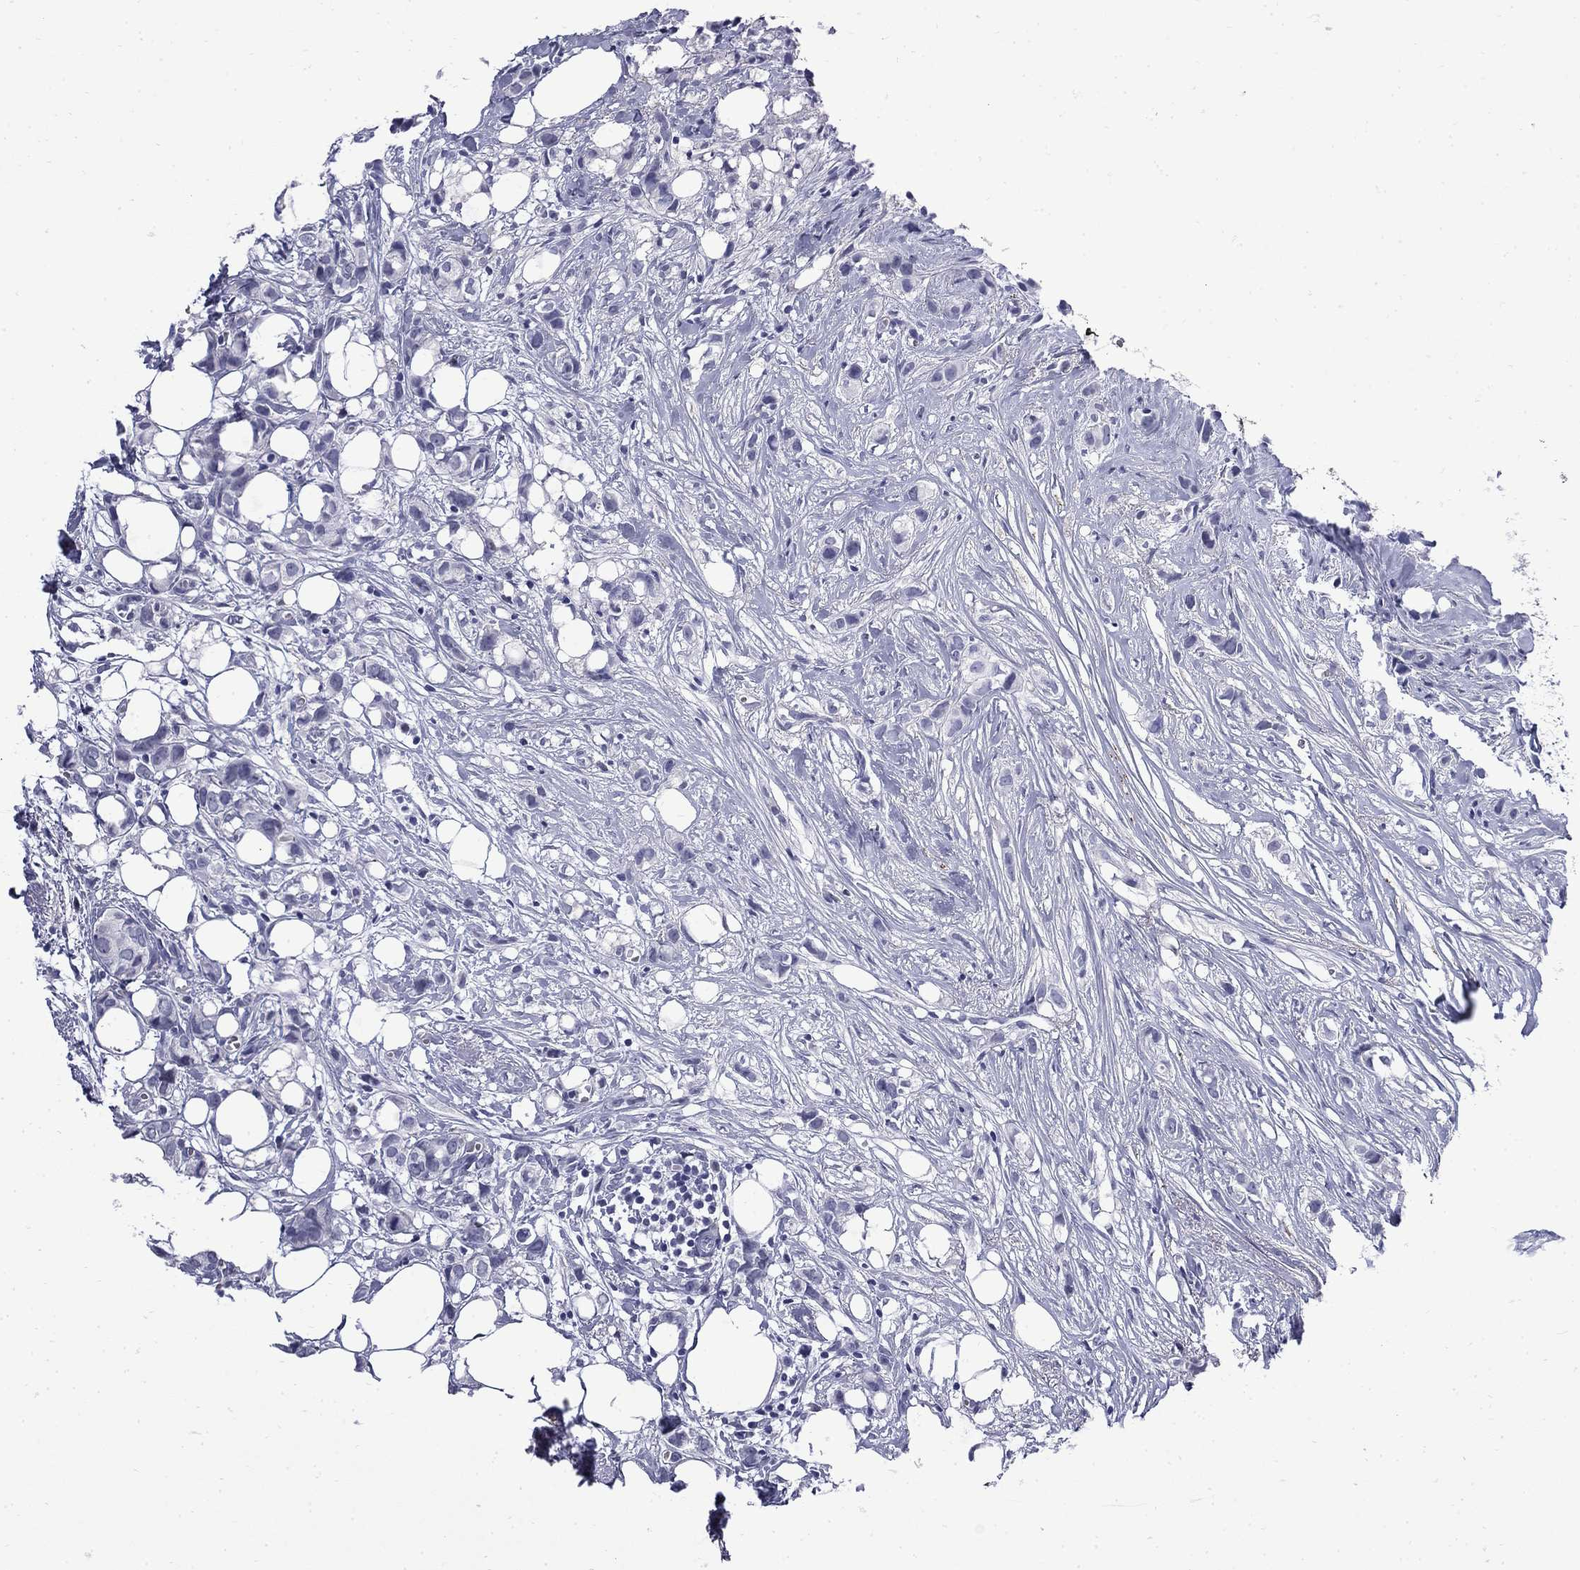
{"staining": {"intensity": "negative", "quantity": "none", "location": "none"}, "tissue": "breast cancer", "cell_type": "Tumor cells", "image_type": "cancer", "snomed": [{"axis": "morphology", "description": "Duct carcinoma"}, {"axis": "topography", "description": "Breast"}], "caption": "IHC image of neoplastic tissue: human breast cancer (infiltrating ductal carcinoma) stained with DAB reveals no significant protein positivity in tumor cells. (IHC, brightfield microscopy, high magnification).", "gene": "MGARP", "patient": {"sex": "female", "age": 85}}